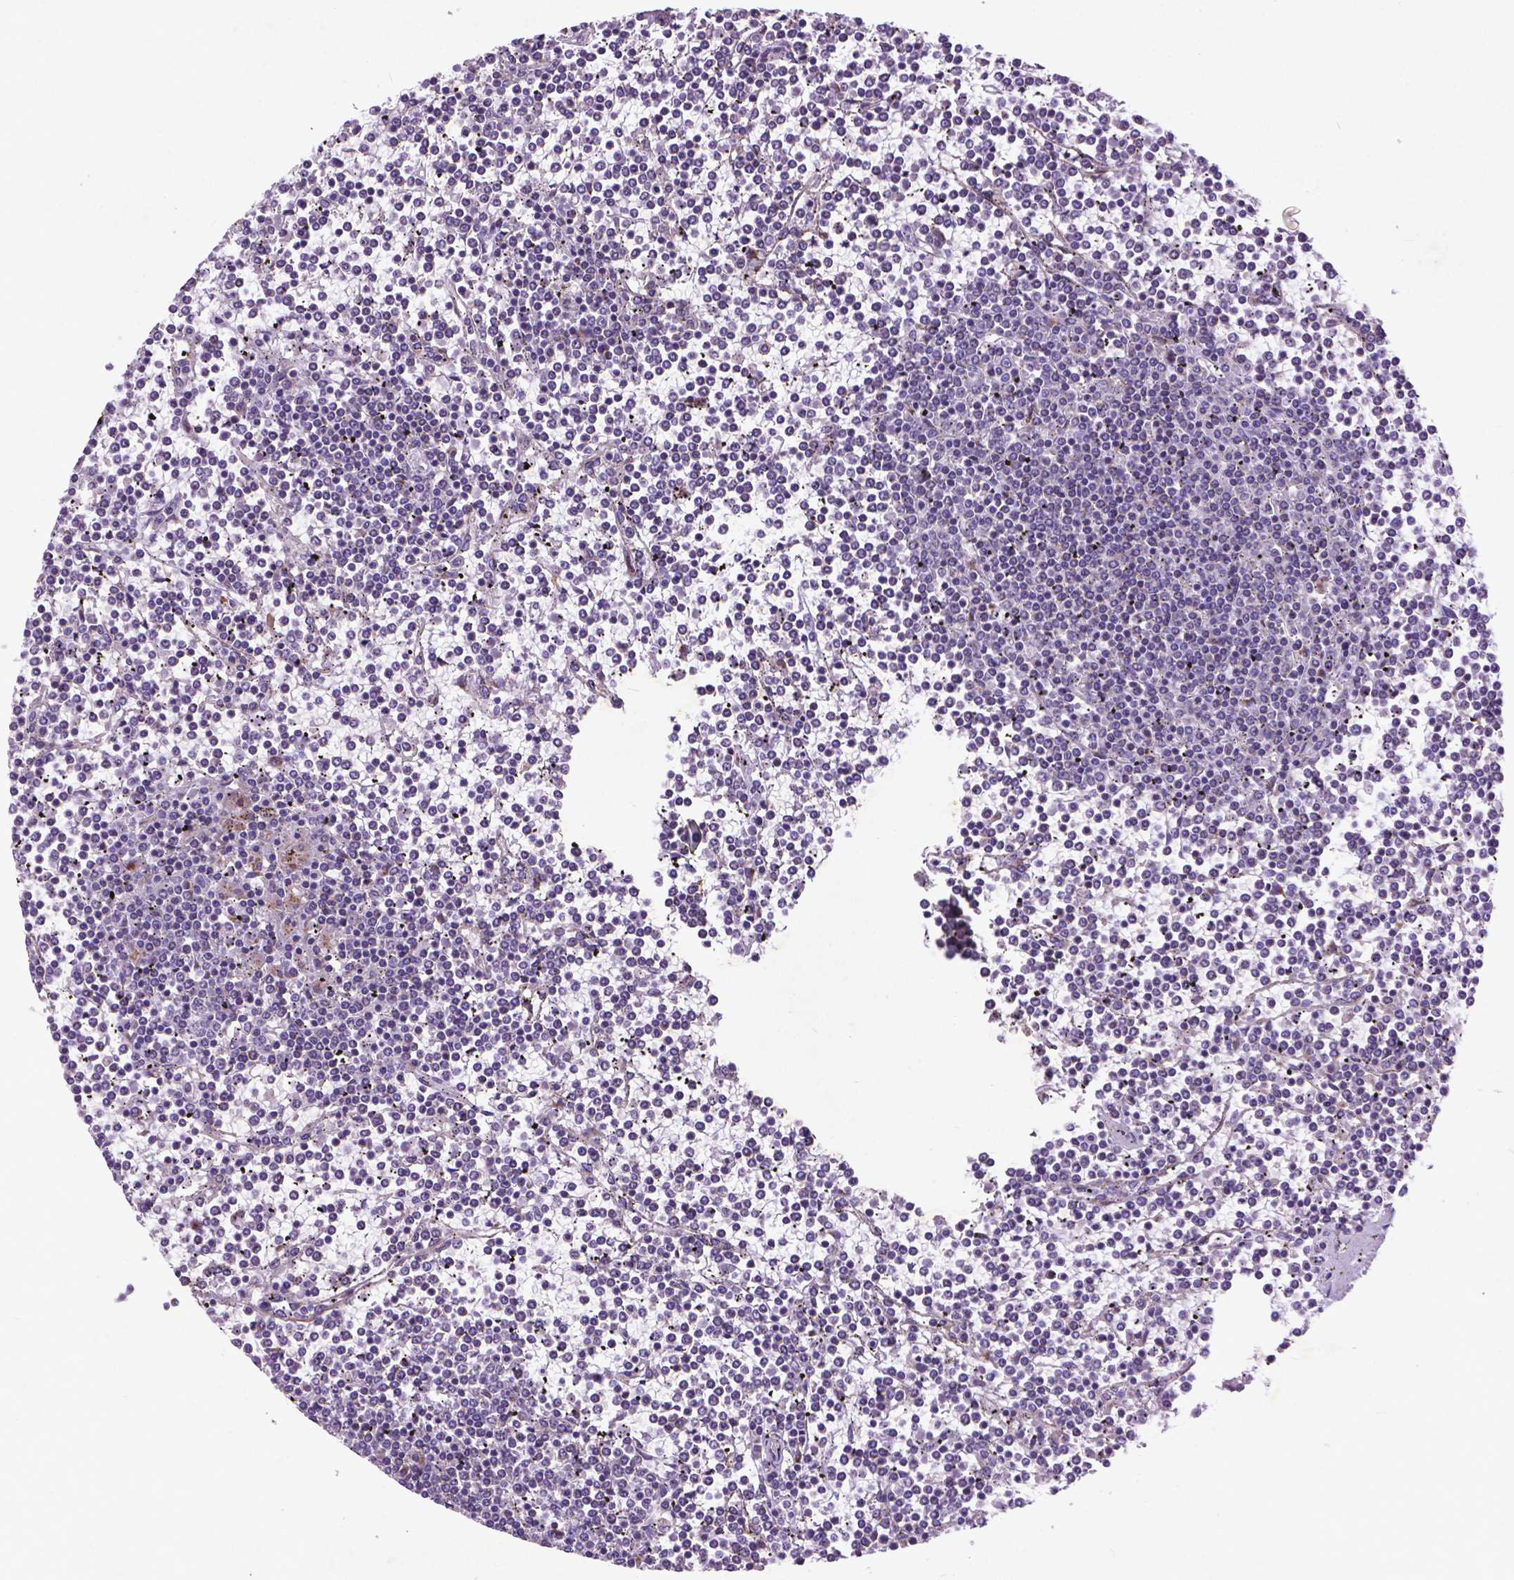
{"staining": {"intensity": "negative", "quantity": "none", "location": "none"}, "tissue": "lymphoma", "cell_type": "Tumor cells", "image_type": "cancer", "snomed": [{"axis": "morphology", "description": "Malignant lymphoma, non-Hodgkin's type, Low grade"}, {"axis": "topography", "description": "Spleen"}], "caption": "There is no significant expression in tumor cells of lymphoma.", "gene": "ATG4D", "patient": {"sex": "female", "age": 19}}